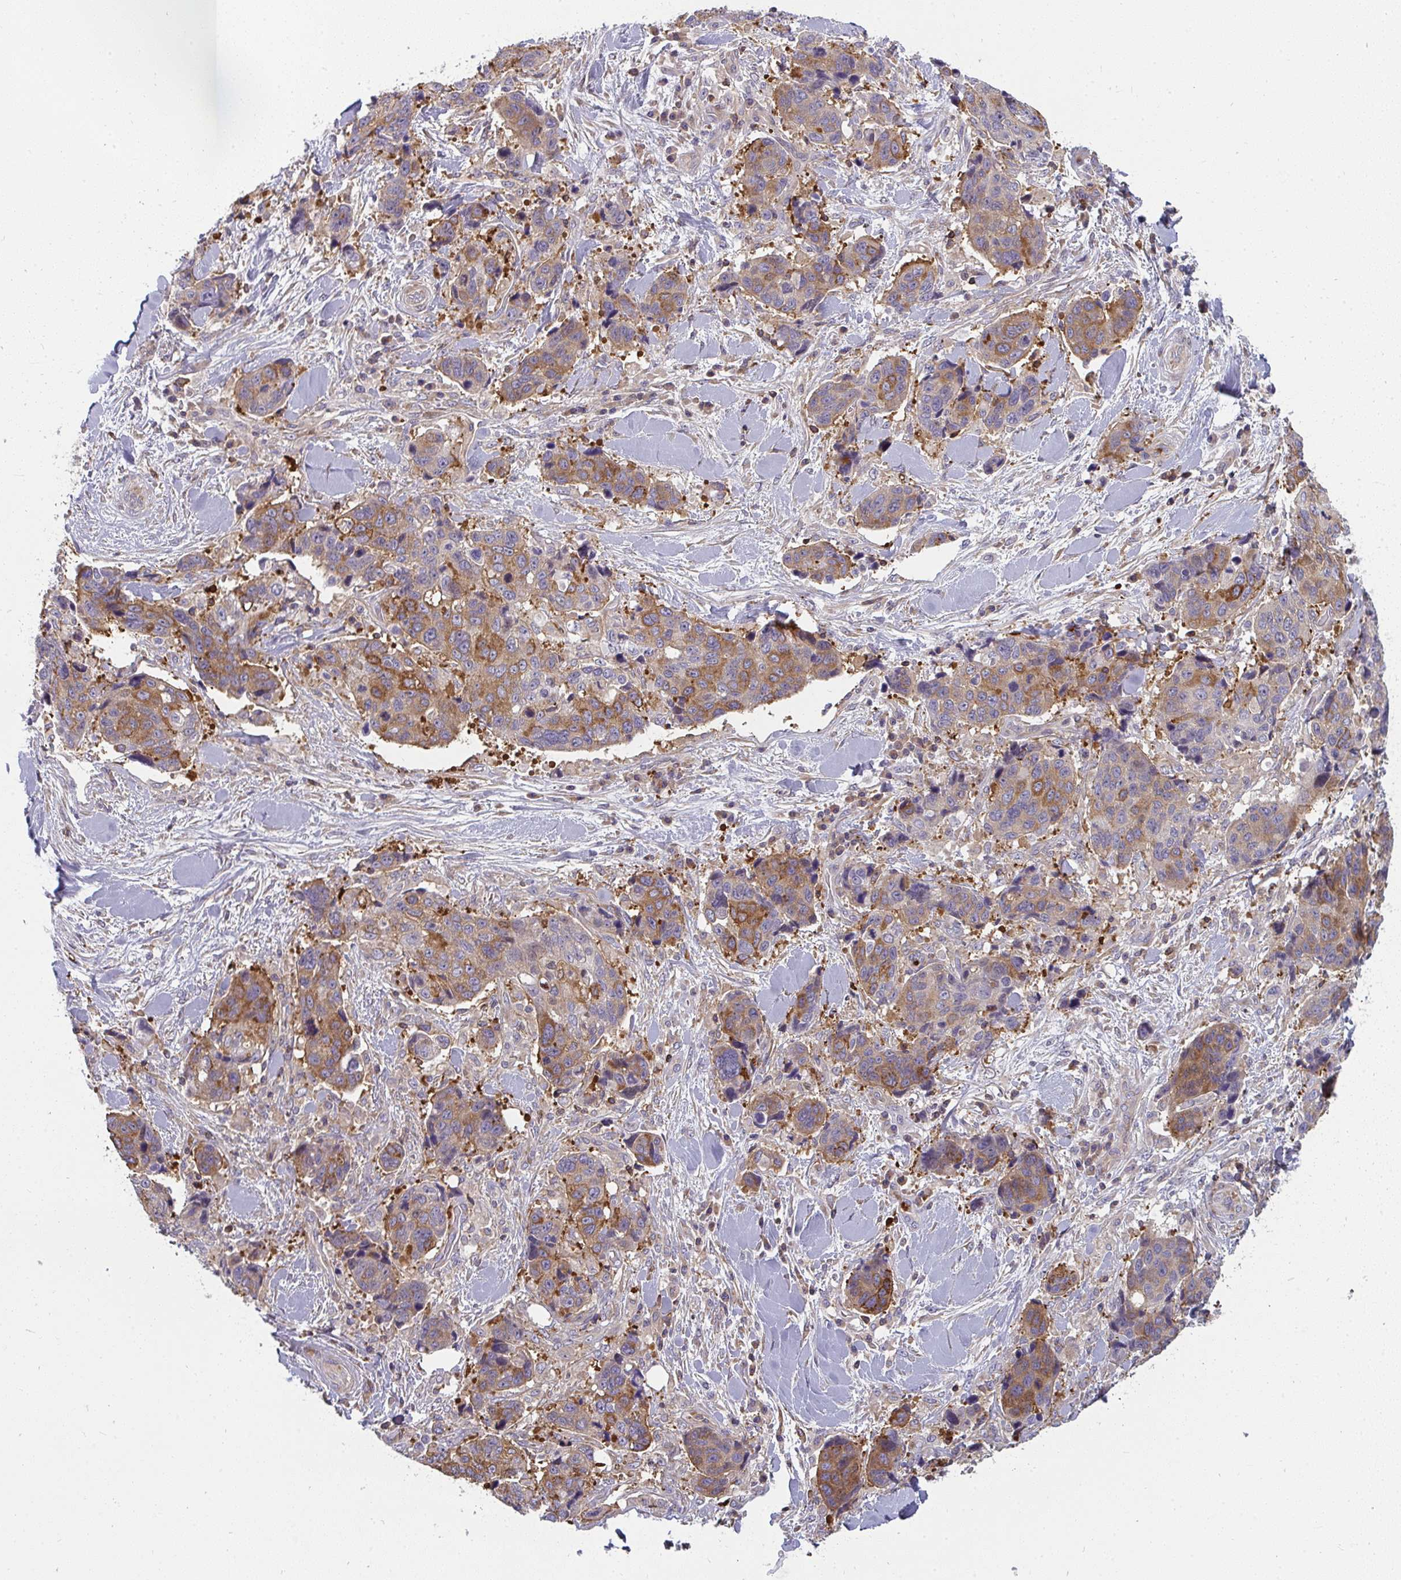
{"staining": {"intensity": "moderate", "quantity": ">75%", "location": "cytoplasmic/membranous"}, "tissue": "lung cancer", "cell_type": "Tumor cells", "image_type": "cancer", "snomed": [{"axis": "morphology", "description": "Squamous cell carcinoma, NOS"}, {"axis": "topography", "description": "Lymph node"}, {"axis": "topography", "description": "Lung"}], "caption": "DAB (3,3'-diaminobenzidine) immunohistochemical staining of human lung cancer exhibits moderate cytoplasmic/membranous protein staining in approximately >75% of tumor cells.", "gene": "CSF3R", "patient": {"sex": "male", "age": 61}}